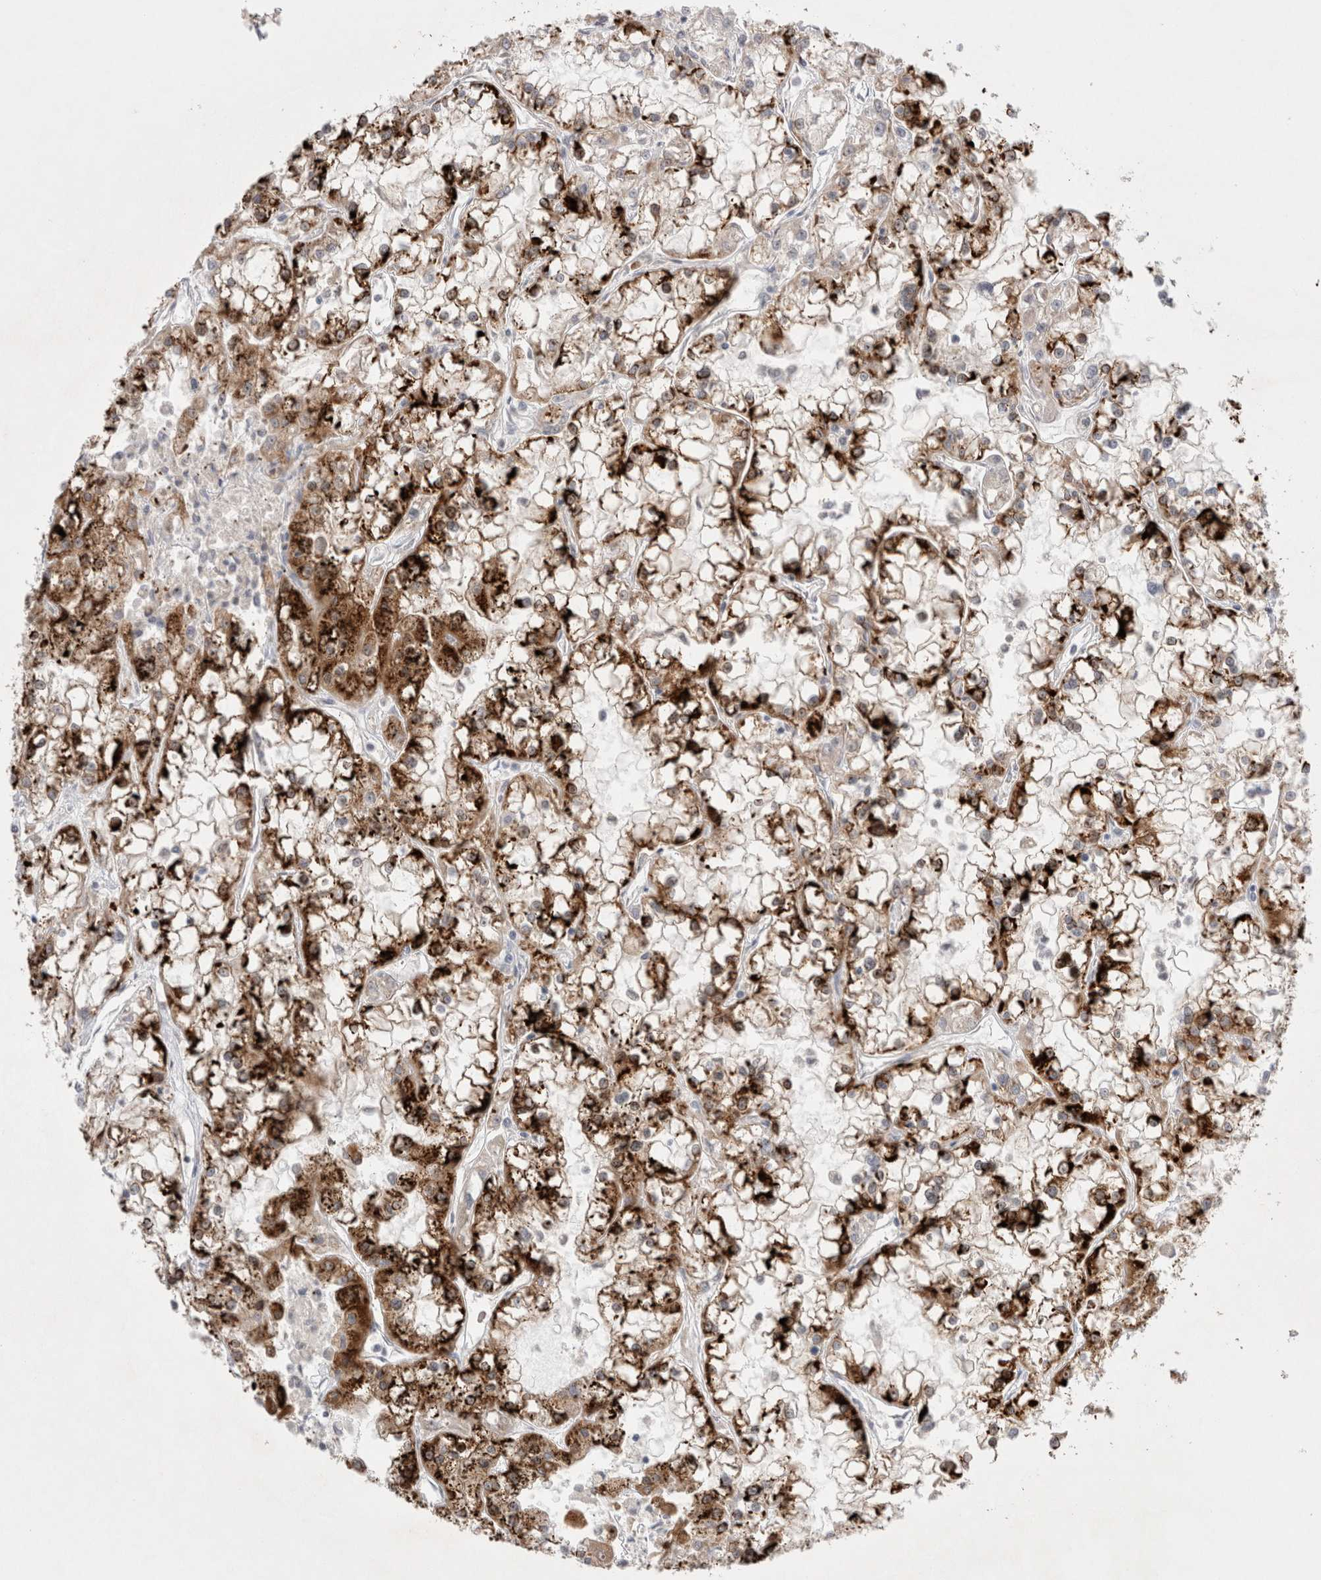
{"staining": {"intensity": "strong", "quantity": "25%-75%", "location": "cytoplasmic/membranous"}, "tissue": "renal cancer", "cell_type": "Tumor cells", "image_type": "cancer", "snomed": [{"axis": "morphology", "description": "Adenocarcinoma, NOS"}, {"axis": "topography", "description": "Kidney"}], "caption": "Human adenocarcinoma (renal) stained with a brown dye demonstrates strong cytoplasmic/membranous positive expression in approximately 25%-75% of tumor cells.", "gene": "TBC1D16", "patient": {"sex": "female", "age": 52}}